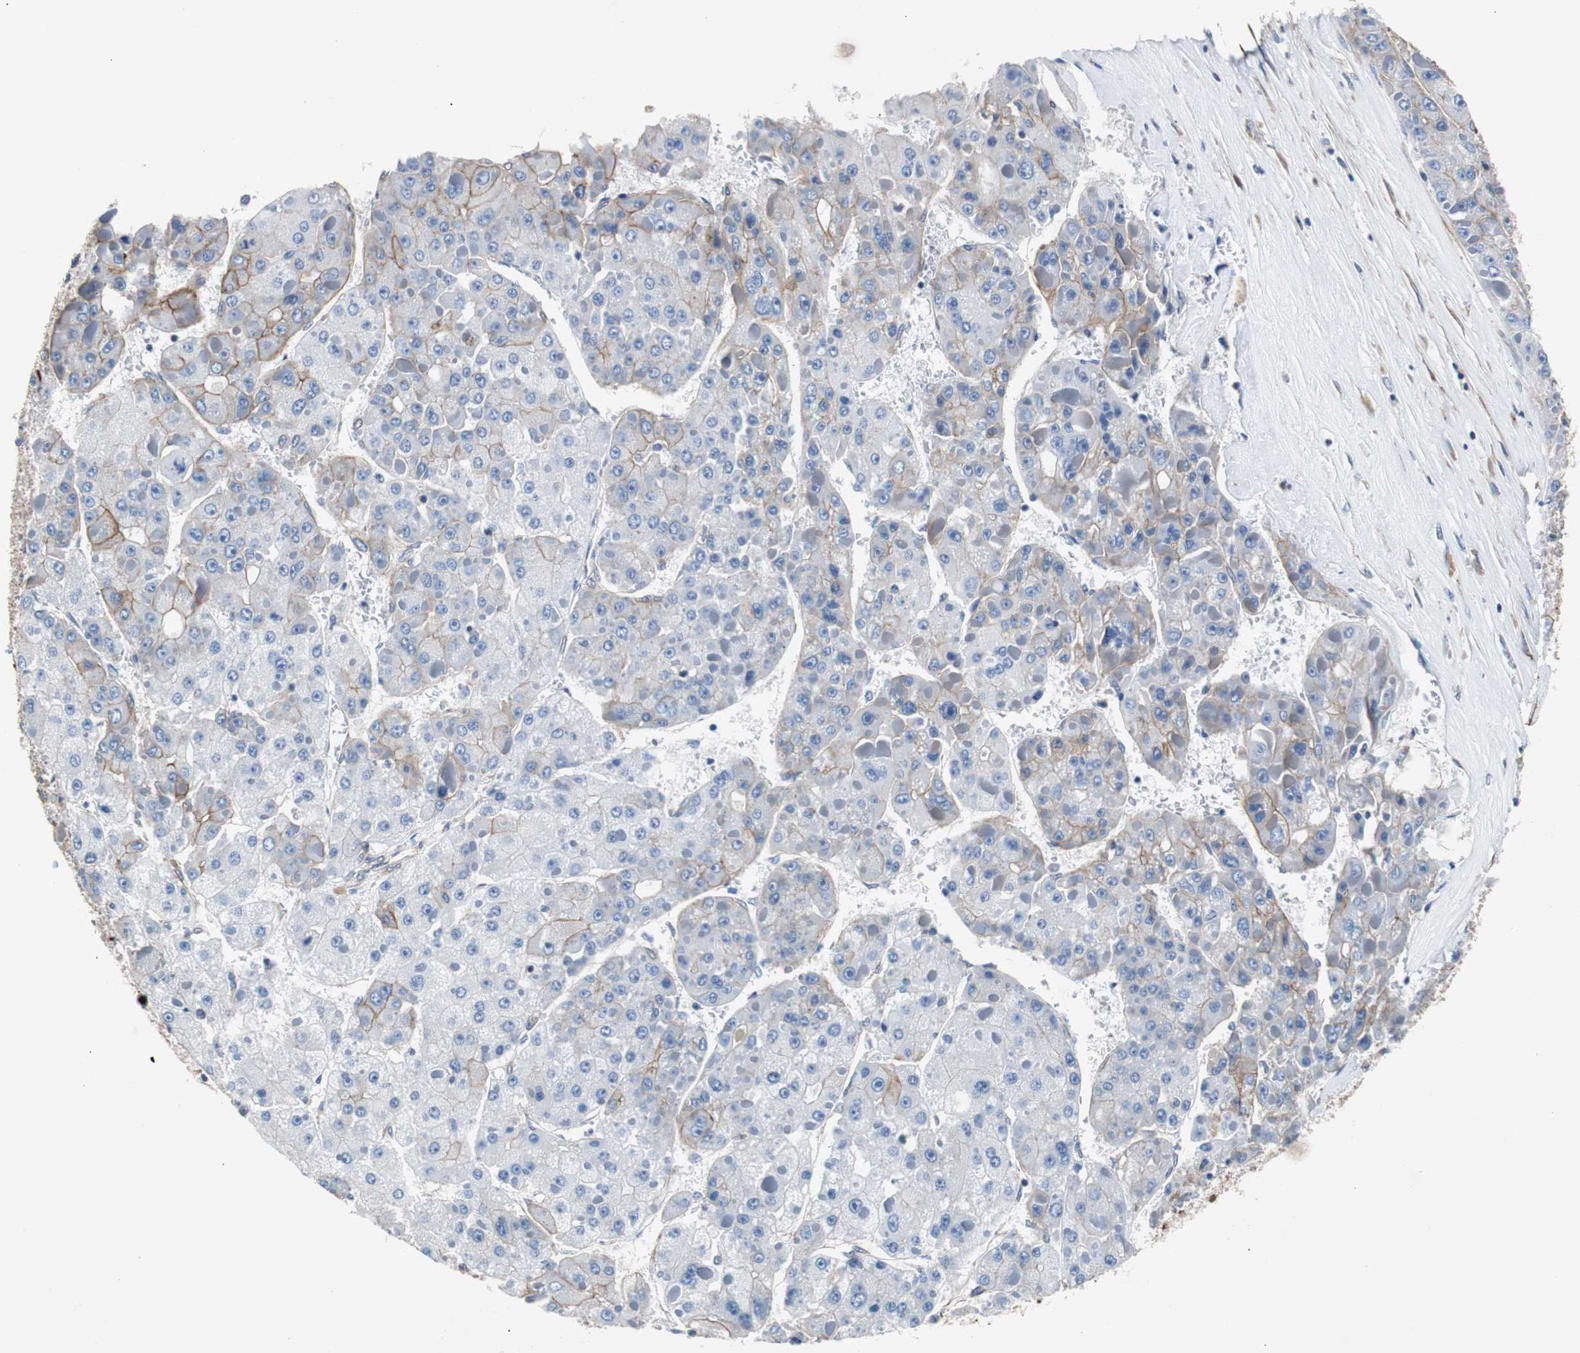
{"staining": {"intensity": "weak", "quantity": "<25%", "location": "cytoplasmic/membranous"}, "tissue": "liver cancer", "cell_type": "Tumor cells", "image_type": "cancer", "snomed": [{"axis": "morphology", "description": "Carcinoma, Hepatocellular, NOS"}, {"axis": "topography", "description": "Liver"}], "caption": "The image demonstrates no staining of tumor cells in liver hepatocellular carcinoma.", "gene": "KIF3B", "patient": {"sex": "female", "age": 73}}